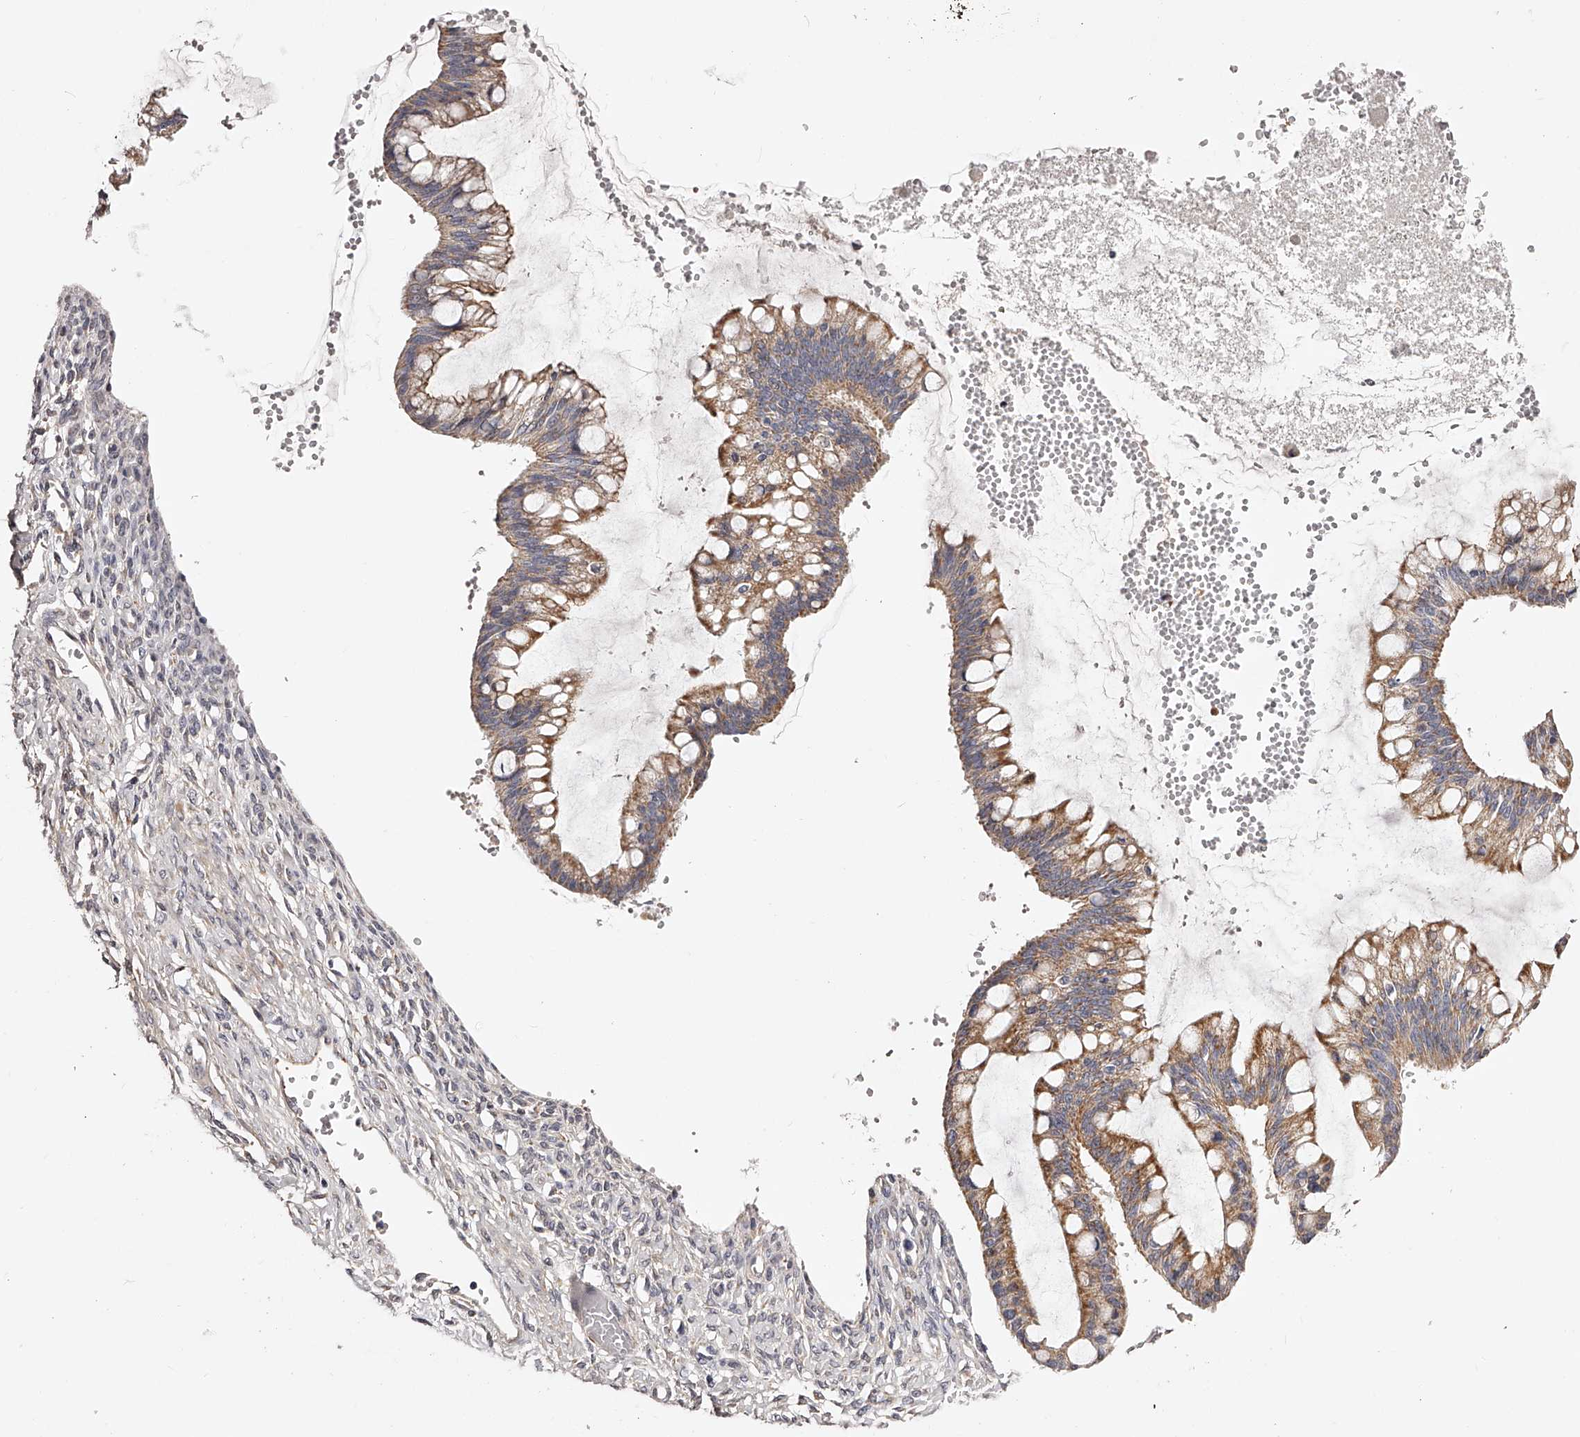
{"staining": {"intensity": "moderate", "quantity": ">75%", "location": "cytoplasmic/membranous"}, "tissue": "ovarian cancer", "cell_type": "Tumor cells", "image_type": "cancer", "snomed": [{"axis": "morphology", "description": "Cystadenocarcinoma, mucinous, NOS"}, {"axis": "topography", "description": "Ovary"}], "caption": "Immunohistochemical staining of human ovarian cancer exhibits moderate cytoplasmic/membranous protein staining in about >75% of tumor cells.", "gene": "ZNF502", "patient": {"sex": "female", "age": 73}}